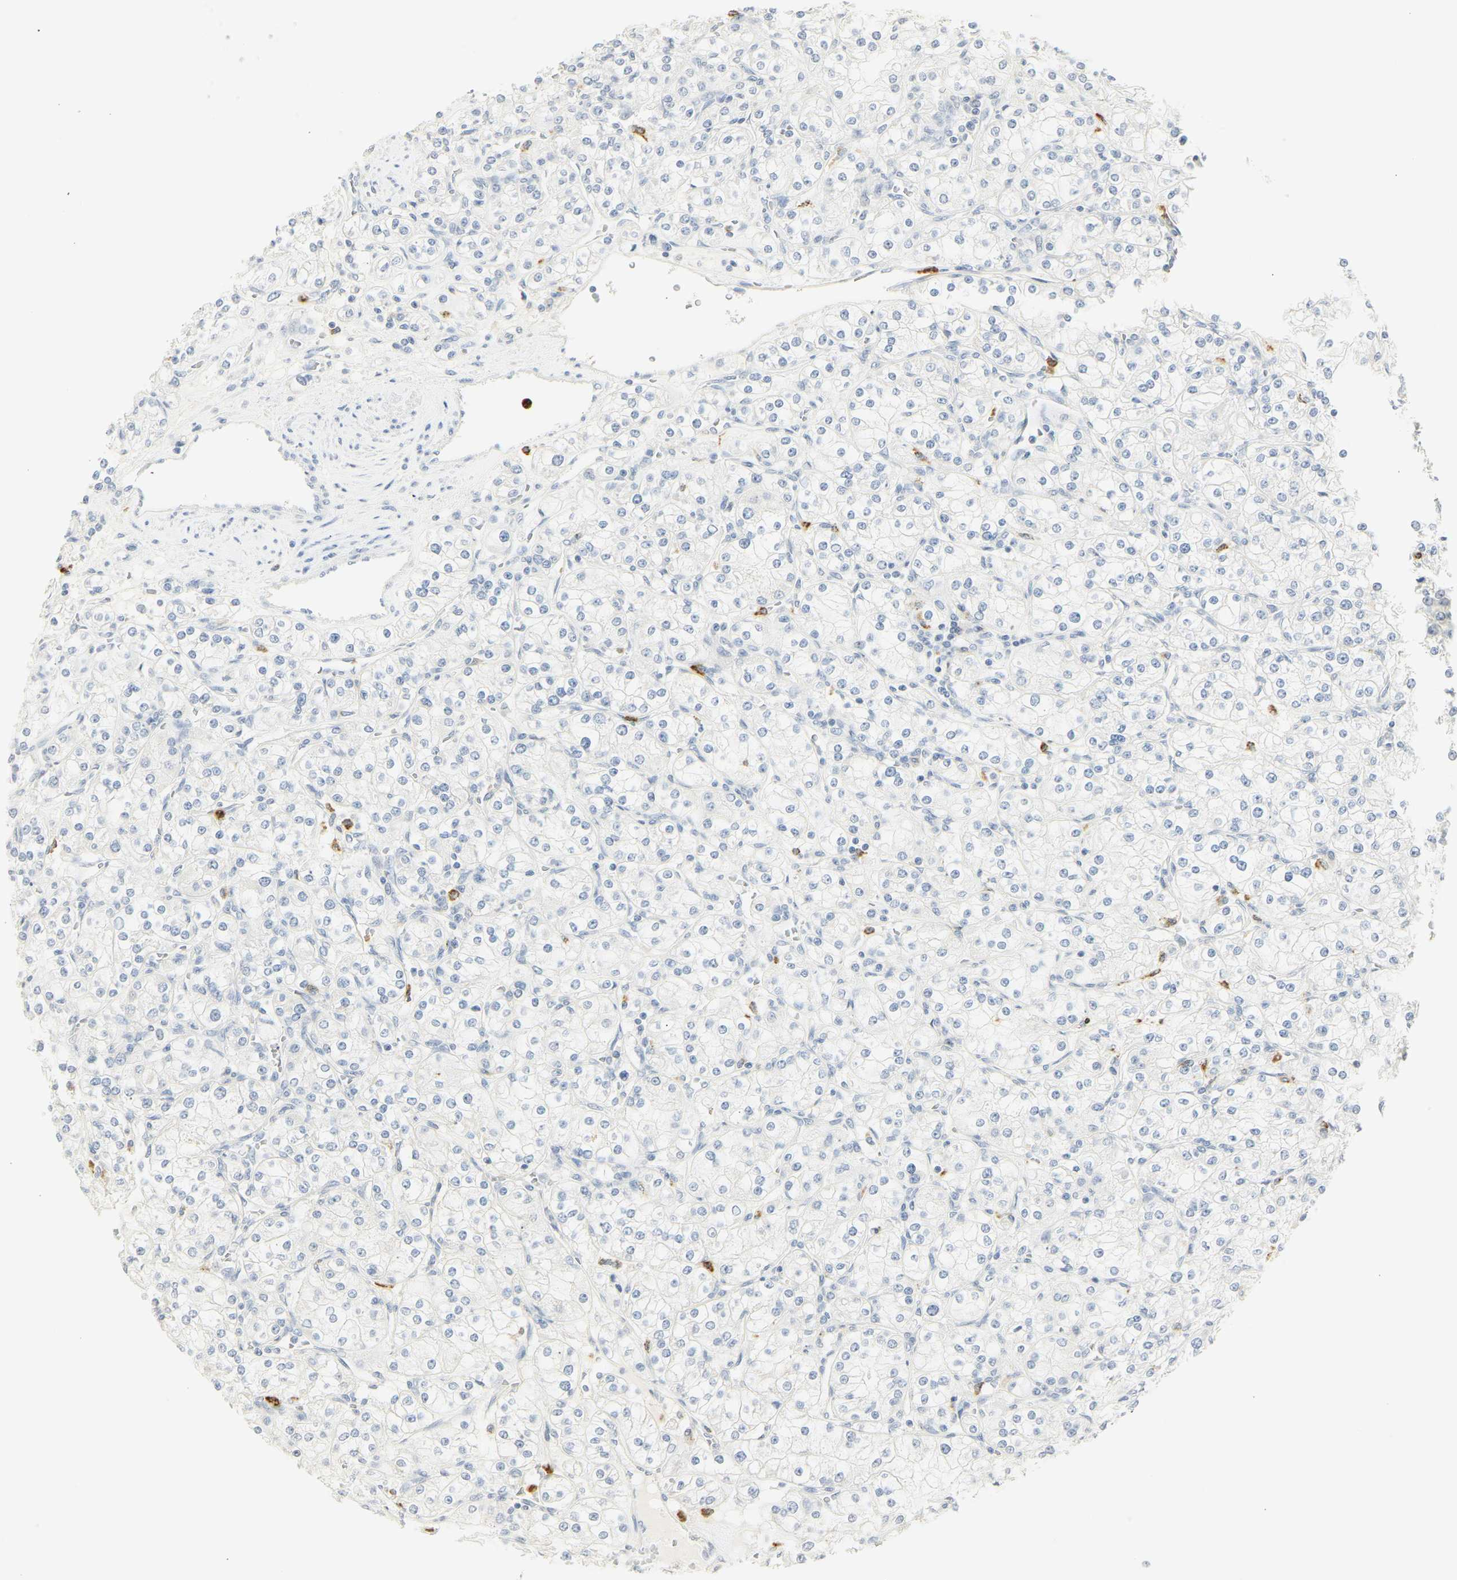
{"staining": {"intensity": "negative", "quantity": "none", "location": "none"}, "tissue": "renal cancer", "cell_type": "Tumor cells", "image_type": "cancer", "snomed": [{"axis": "morphology", "description": "Adenocarcinoma, NOS"}, {"axis": "topography", "description": "Kidney"}], "caption": "Human renal adenocarcinoma stained for a protein using immunohistochemistry (IHC) shows no staining in tumor cells.", "gene": "MPO", "patient": {"sex": "male", "age": 77}}